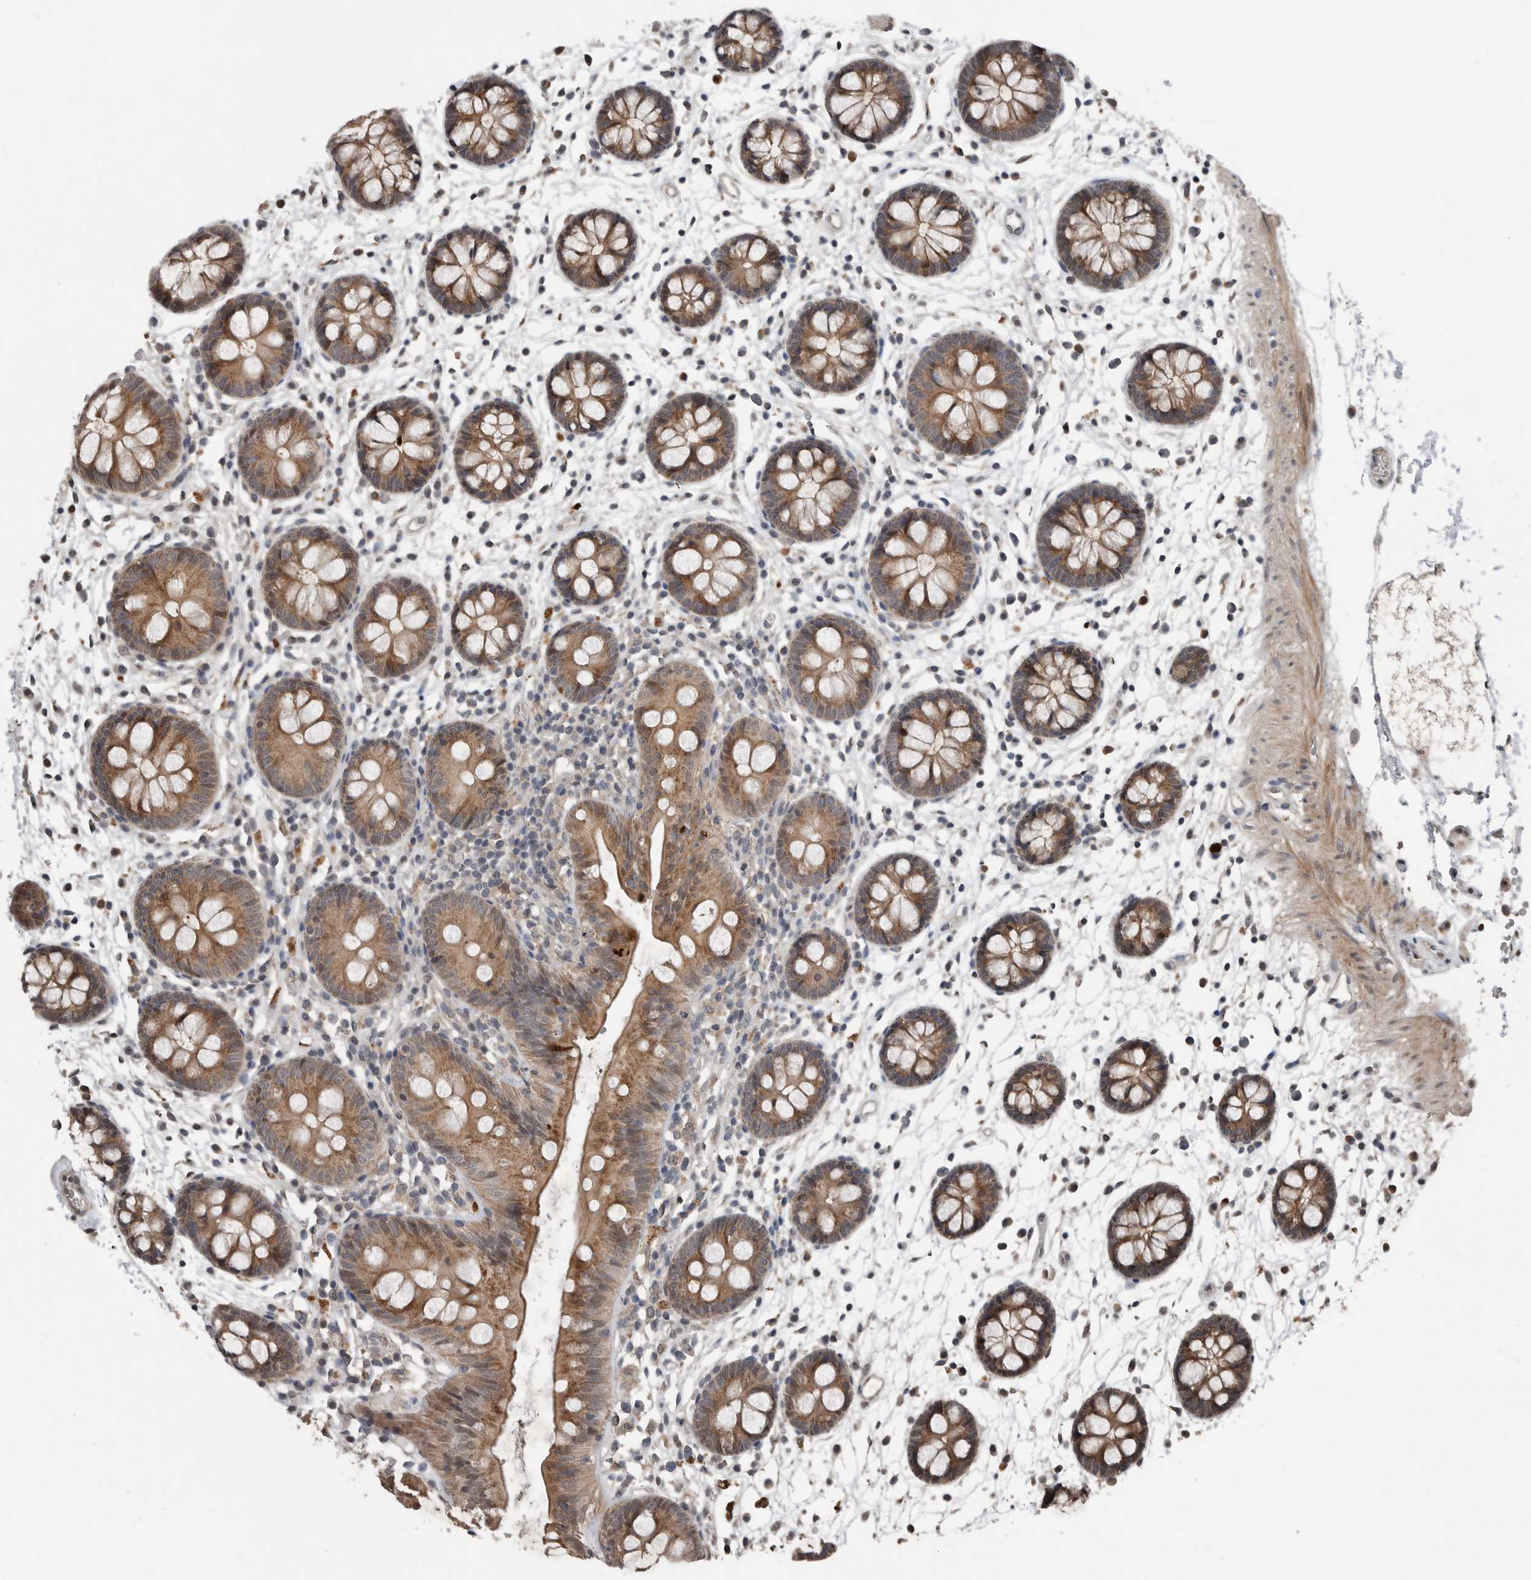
{"staining": {"intensity": "weak", "quantity": ">75%", "location": "cytoplasmic/membranous"}, "tissue": "colon", "cell_type": "Endothelial cells", "image_type": "normal", "snomed": [{"axis": "morphology", "description": "Normal tissue, NOS"}, {"axis": "topography", "description": "Colon"}], "caption": "Immunohistochemistry (IHC) histopathology image of unremarkable human colon stained for a protein (brown), which displays low levels of weak cytoplasmic/membranous positivity in approximately >75% of endothelial cells.", "gene": "SCP2", "patient": {"sex": "male", "age": 56}}